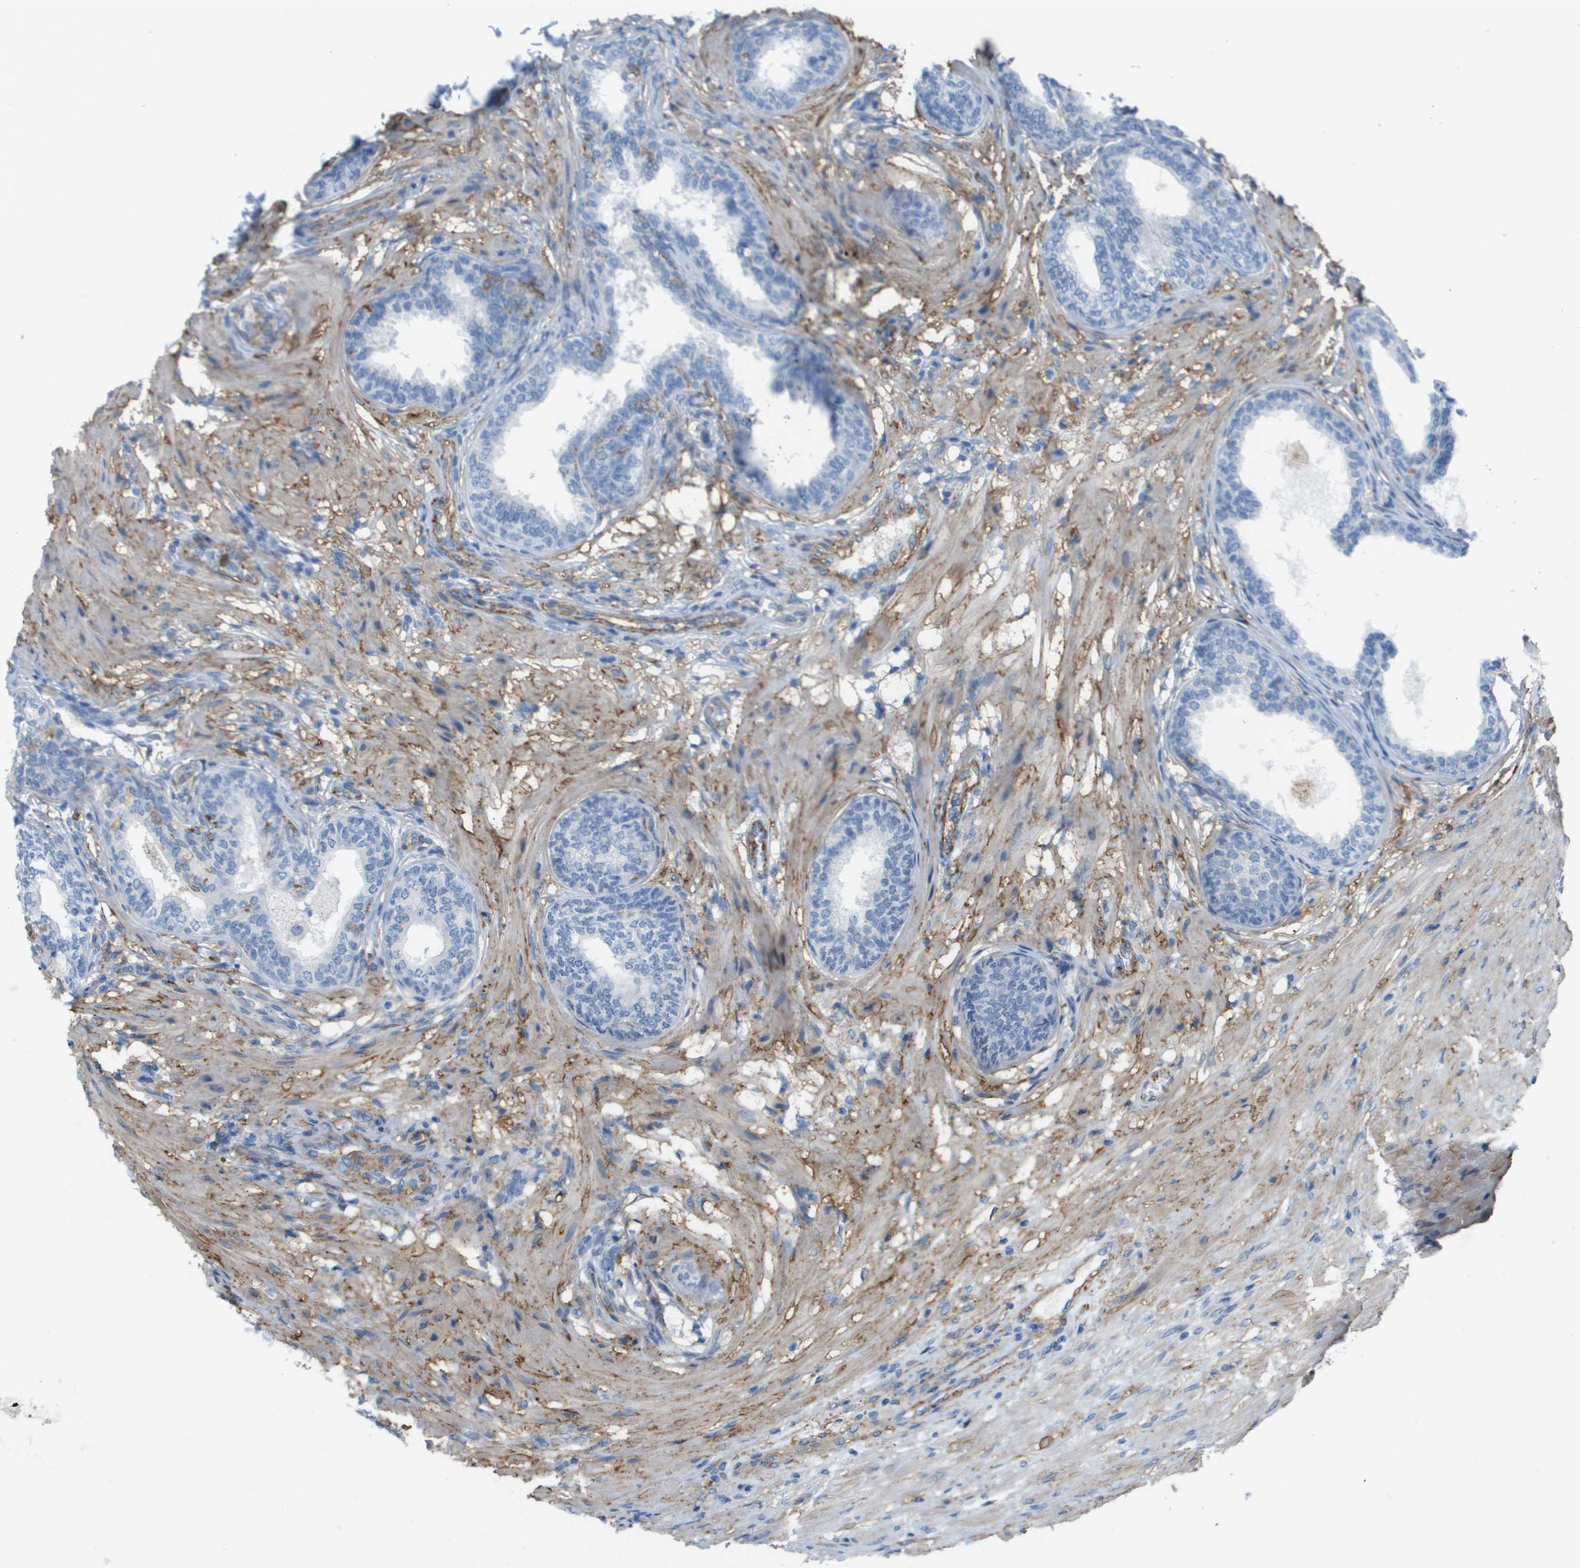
{"staining": {"intensity": "negative", "quantity": "none", "location": "none"}, "tissue": "prostate", "cell_type": "Glandular cells", "image_type": "normal", "snomed": [{"axis": "morphology", "description": "Normal tissue, NOS"}, {"axis": "topography", "description": "Prostate"}], "caption": "This is a image of immunohistochemistry (IHC) staining of unremarkable prostate, which shows no positivity in glandular cells. Nuclei are stained in blue.", "gene": "ZBTB43", "patient": {"sex": "male", "age": 76}}